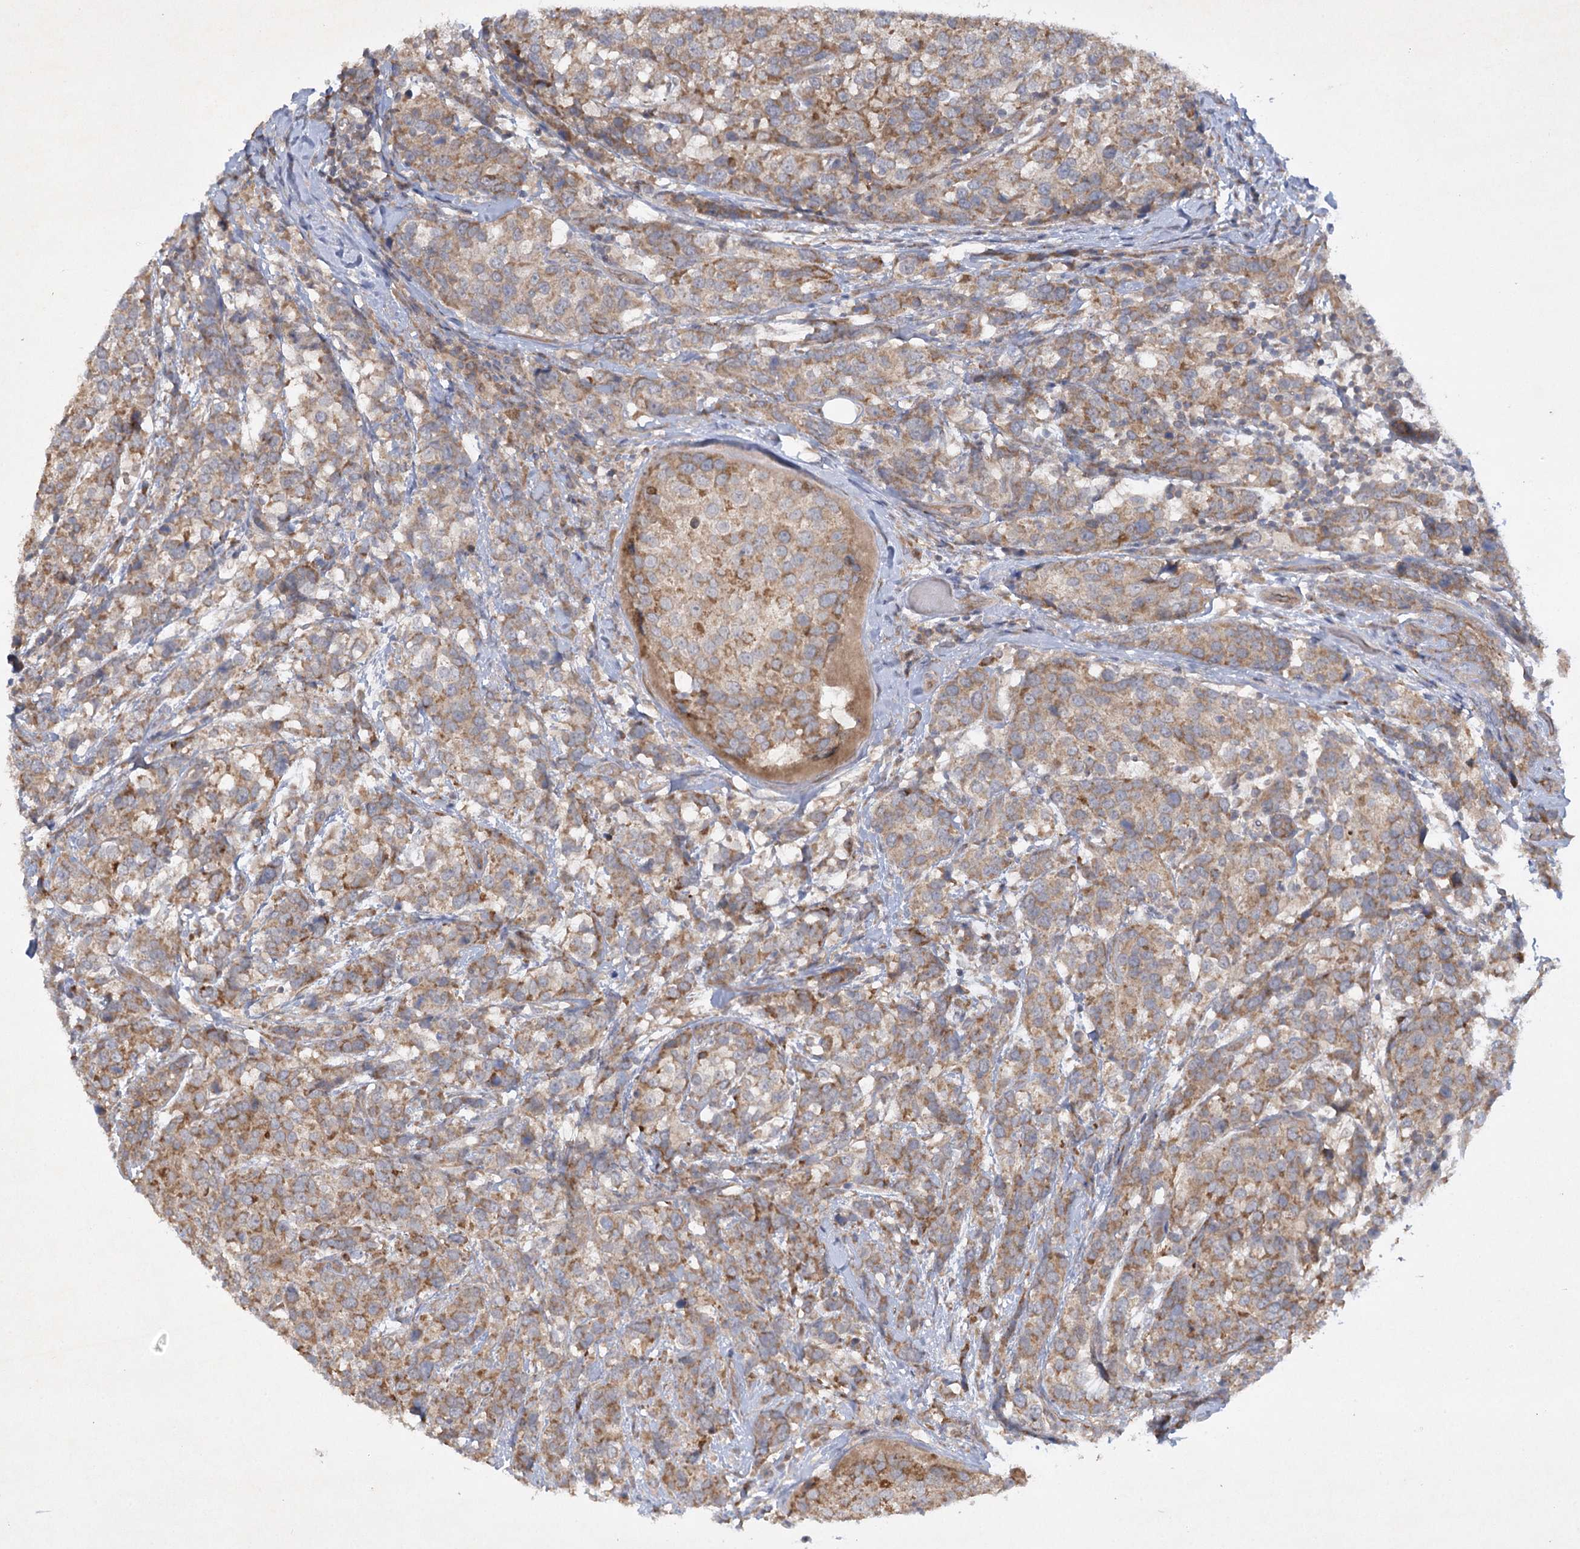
{"staining": {"intensity": "moderate", "quantity": ">75%", "location": "cytoplasmic/membranous"}, "tissue": "breast cancer", "cell_type": "Tumor cells", "image_type": "cancer", "snomed": [{"axis": "morphology", "description": "Lobular carcinoma"}, {"axis": "topography", "description": "Breast"}], "caption": "The image demonstrates a brown stain indicating the presence of a protein in the cytoplasmic/membranous of tumor cells in breast lobular carcinoma.", "gene": "TRAF3IP1", "patient": {"sex": "female", "age": 59}}